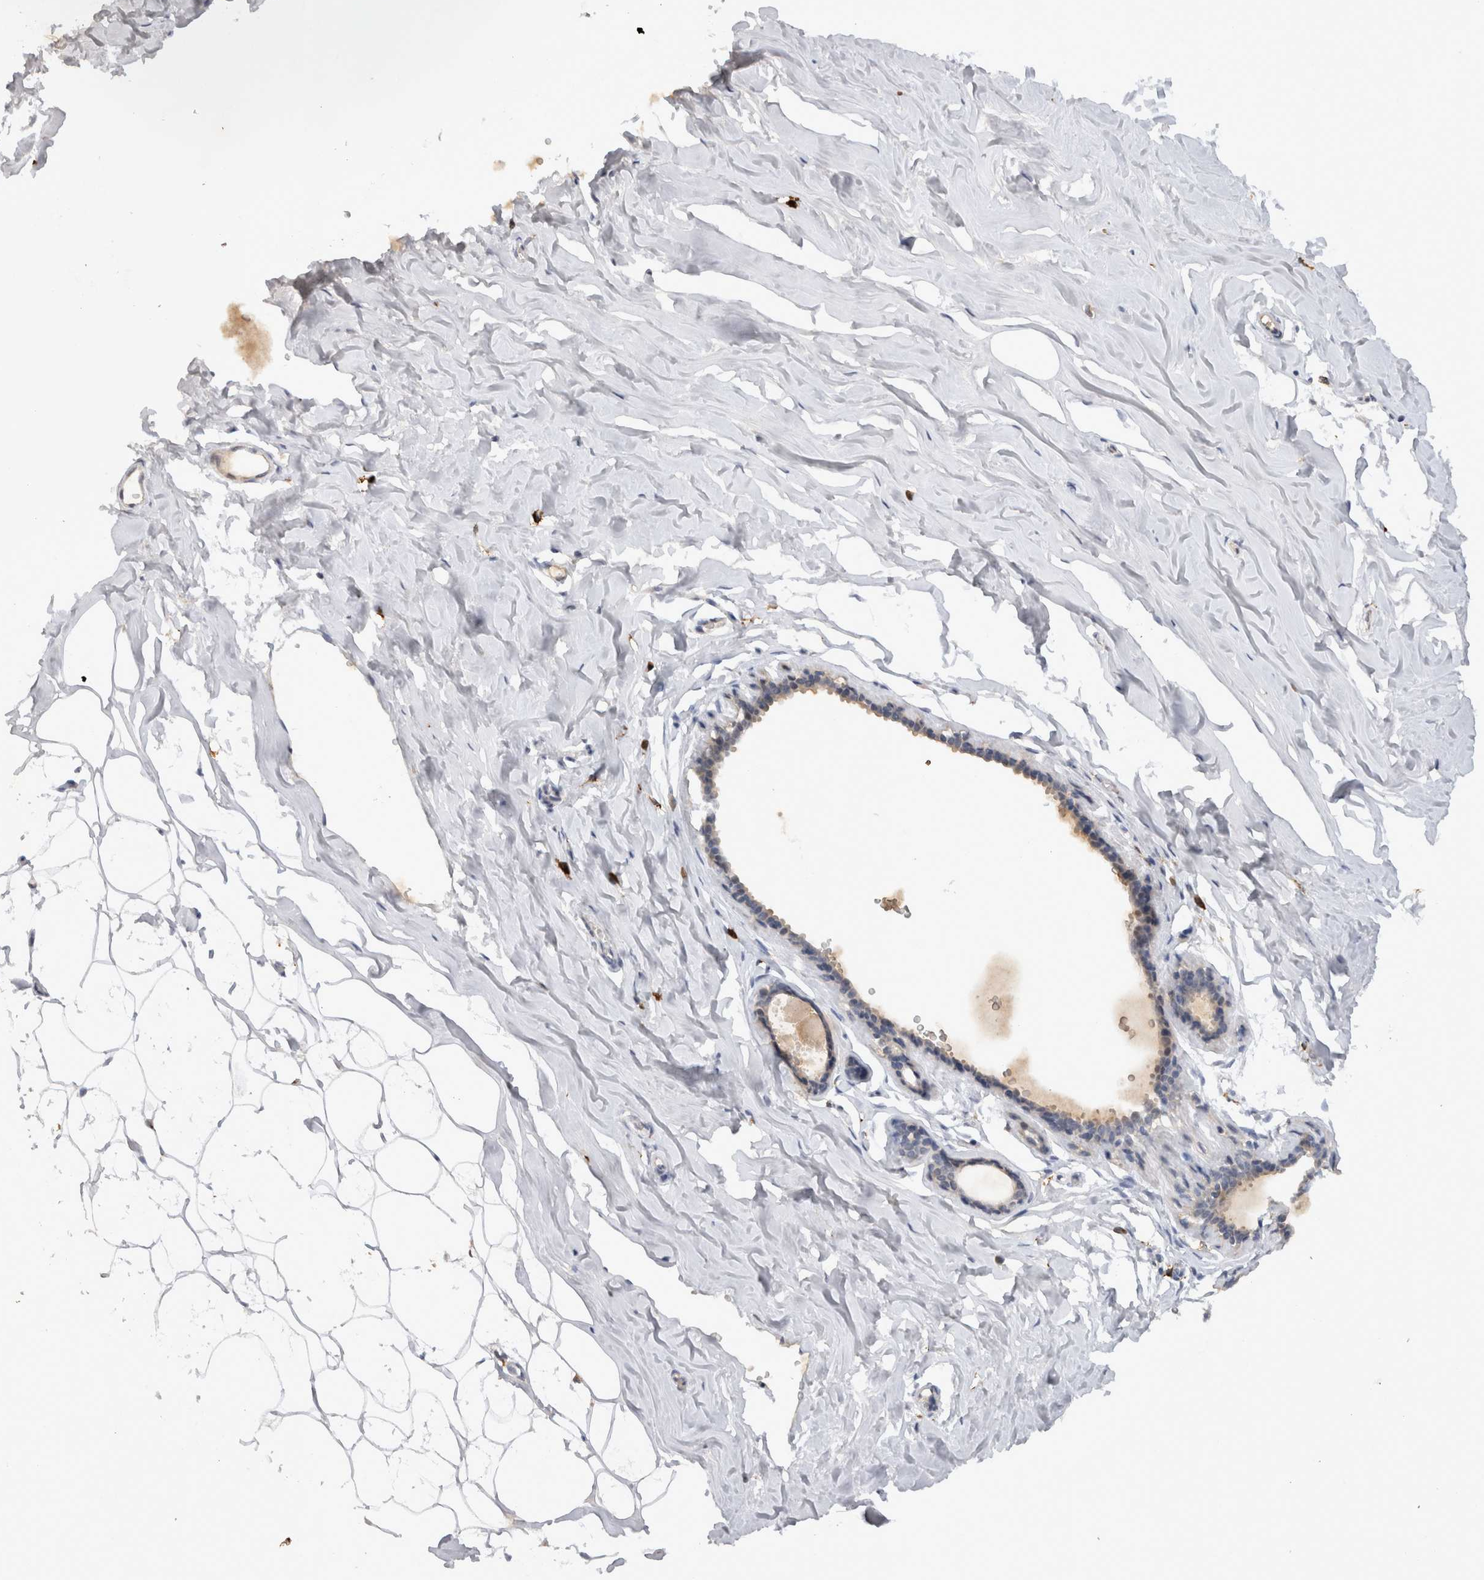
{"staining": {"intensity": "negative", "quantity": "none", "location": "none"}, "tissue": "adipose tissue", "cell_type": "Adipocytes", "image_type": "normal", "snomed": [{"axis": "morphology", "description": "Normal tissue, NOS"}, {"axis": "morphology", "description": "Fibrosis, NOS"}, {"axis": "topography", "description": "Breast"}, {"axis": "topography", "description": "Adipose tissue"}], "caption": "Immunohistochemistry (IHC) photomicrograph of unremarkable human adipose tissue stained for a protein (brown), which shows no staining in adipocytes.", "gene": "VSIG4", "patient": {"sex": "female", "age": 39}}